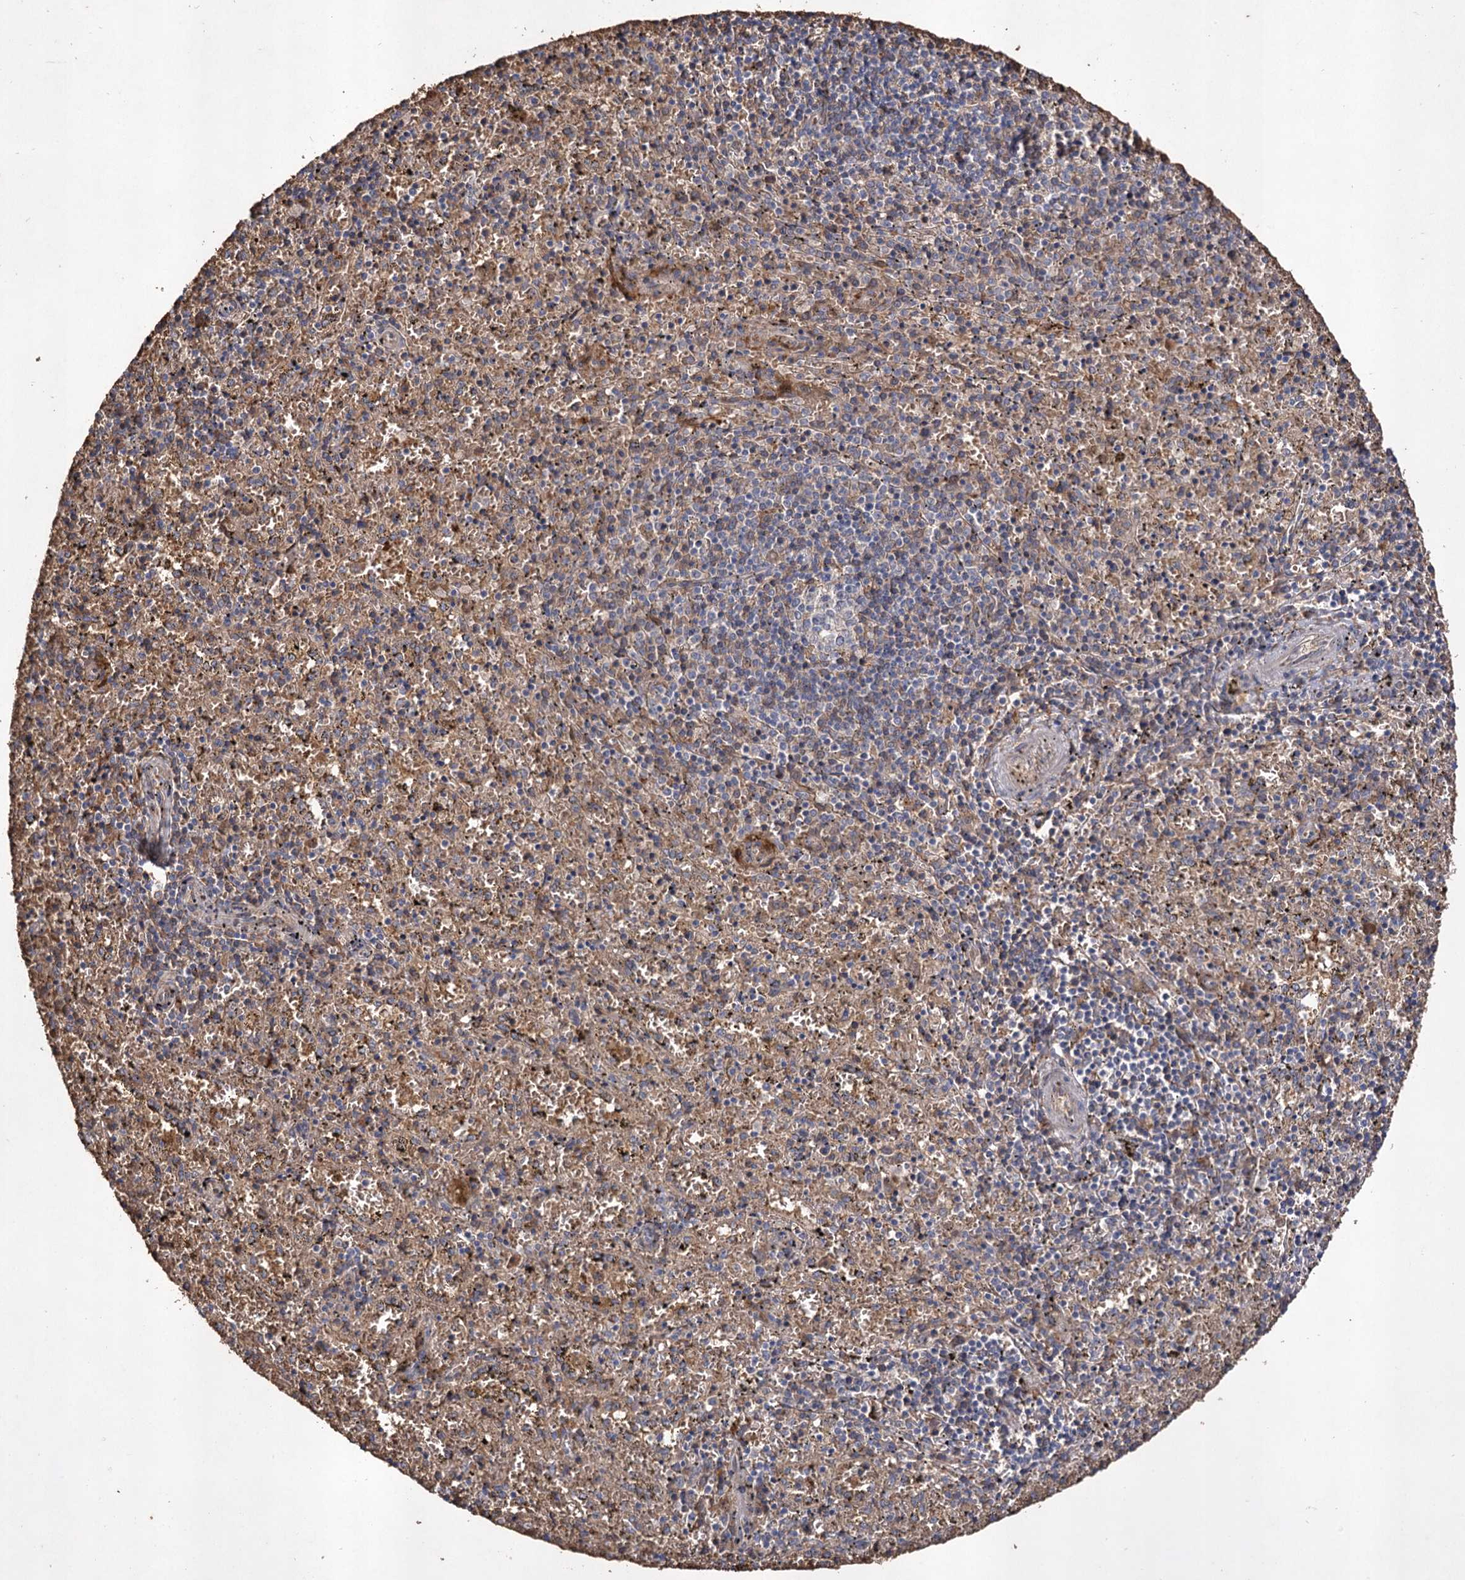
{"staining": {"intensity": "moderate", "quantity": "<25%", "location": "cytoplasmic/membranous"}, "tissue": "spleen", "cell_type": "Cells in red pulp", "image_type": "normal", "snomed": [{"axis": "morphology", "description": "Normal tissue, NOS"}, {"axis": "topography", "description": "Spleen"}], "caption": "Brown immunohistochemical staining in benign spleen shows moderate cytoplasmic/membranous expression in about <25% of cells in red pulp. Nuclei are stained in blue.", "gene": "USP50", "patient": {"sex": "male", "age": 11}}